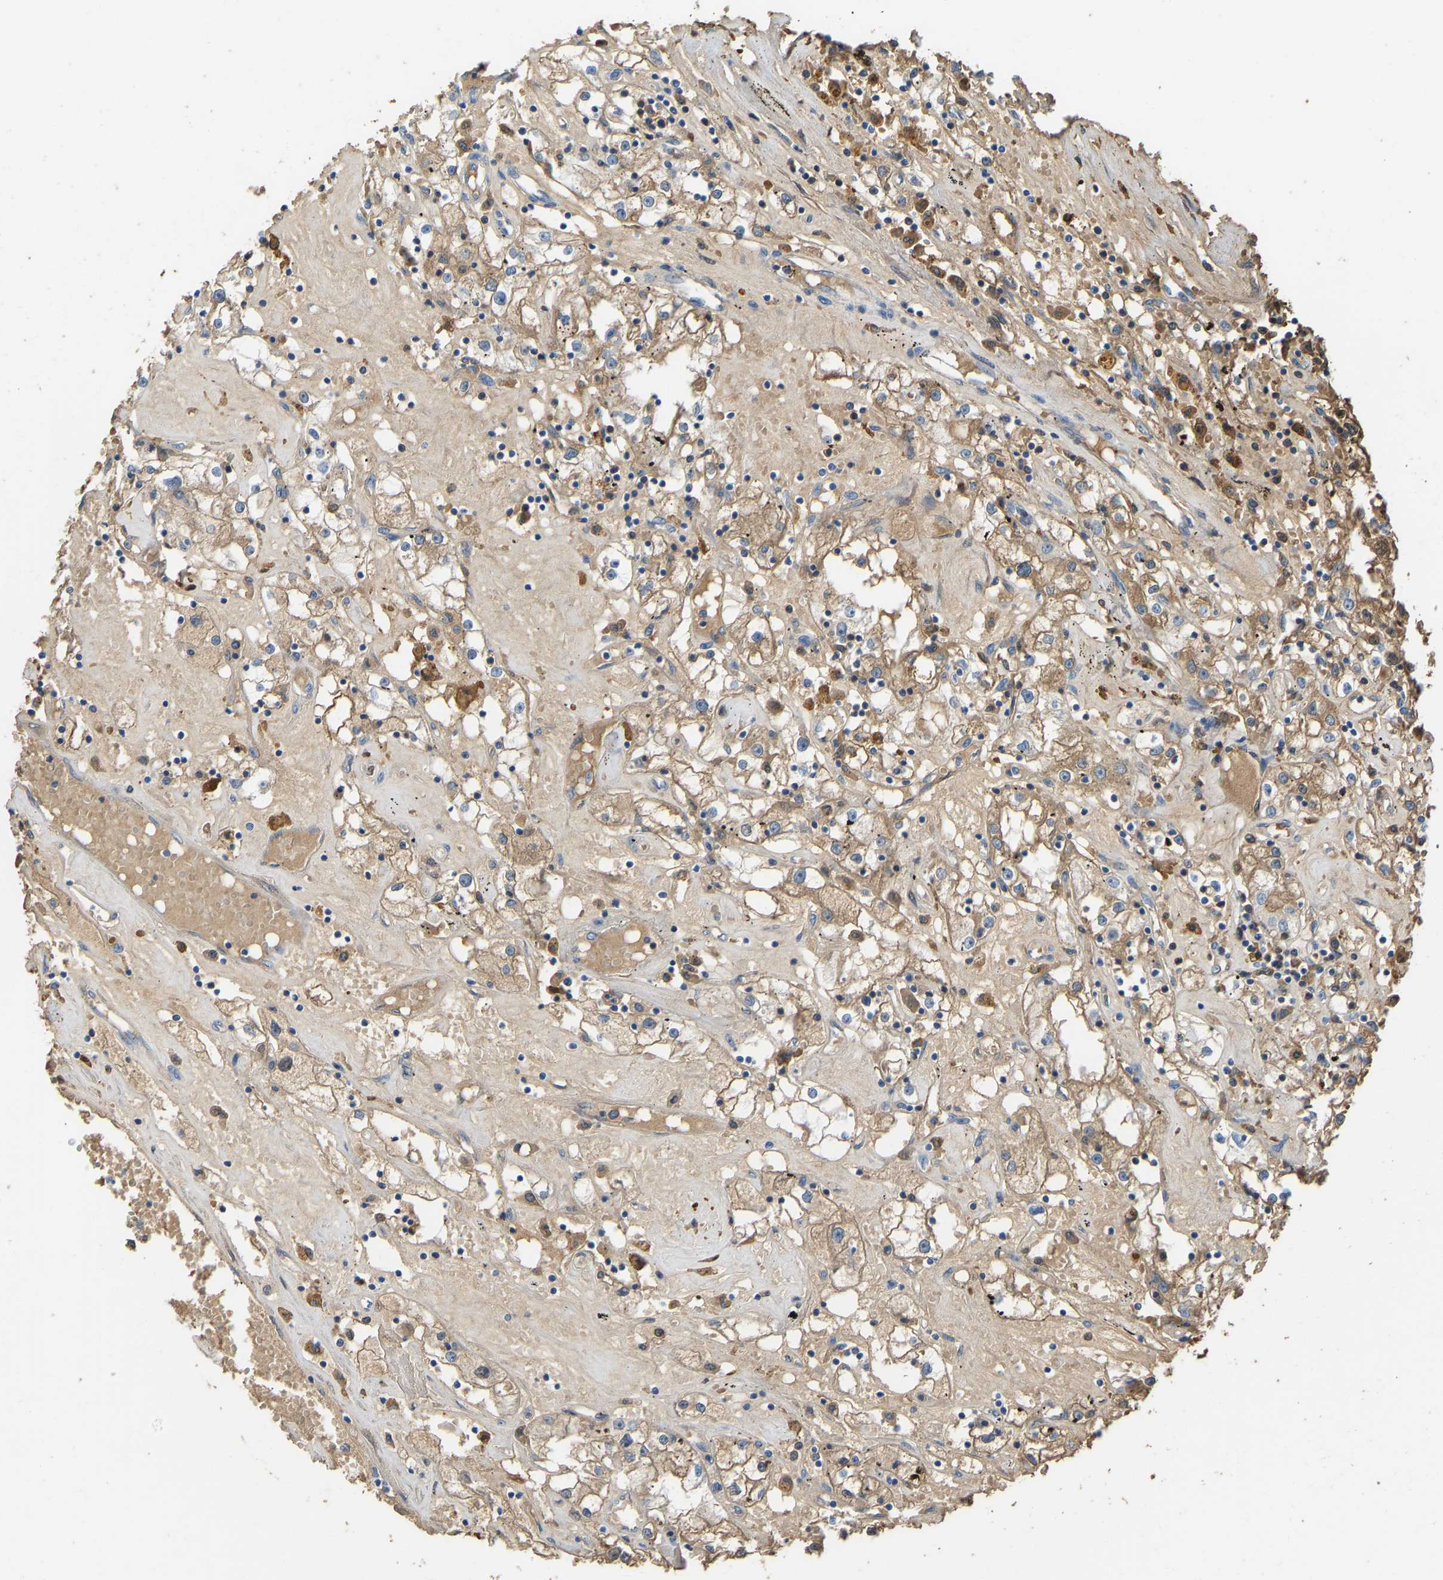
{"staining": {"intensity": "moderate", "quantity": ">75%", "location": "cytoplasmic/membranous"}, "tissue": "renal cancer", "cell_type": "Tumor cells", "image_type": "cancer", "snomed": [{"axis": "morphology", "description": "Adenocarcinoma, NOS"}, {"axis": "topography", "description": "Kidney"}], "caption": "Immunohistochemical staining of renal cancer demonstrates medium levels of moderate cytoplasmic/membranous staining in approximately >75% of tumor cells.", "gene": "VCPKMT", "patient": {"sex": "male", "age": 56}}